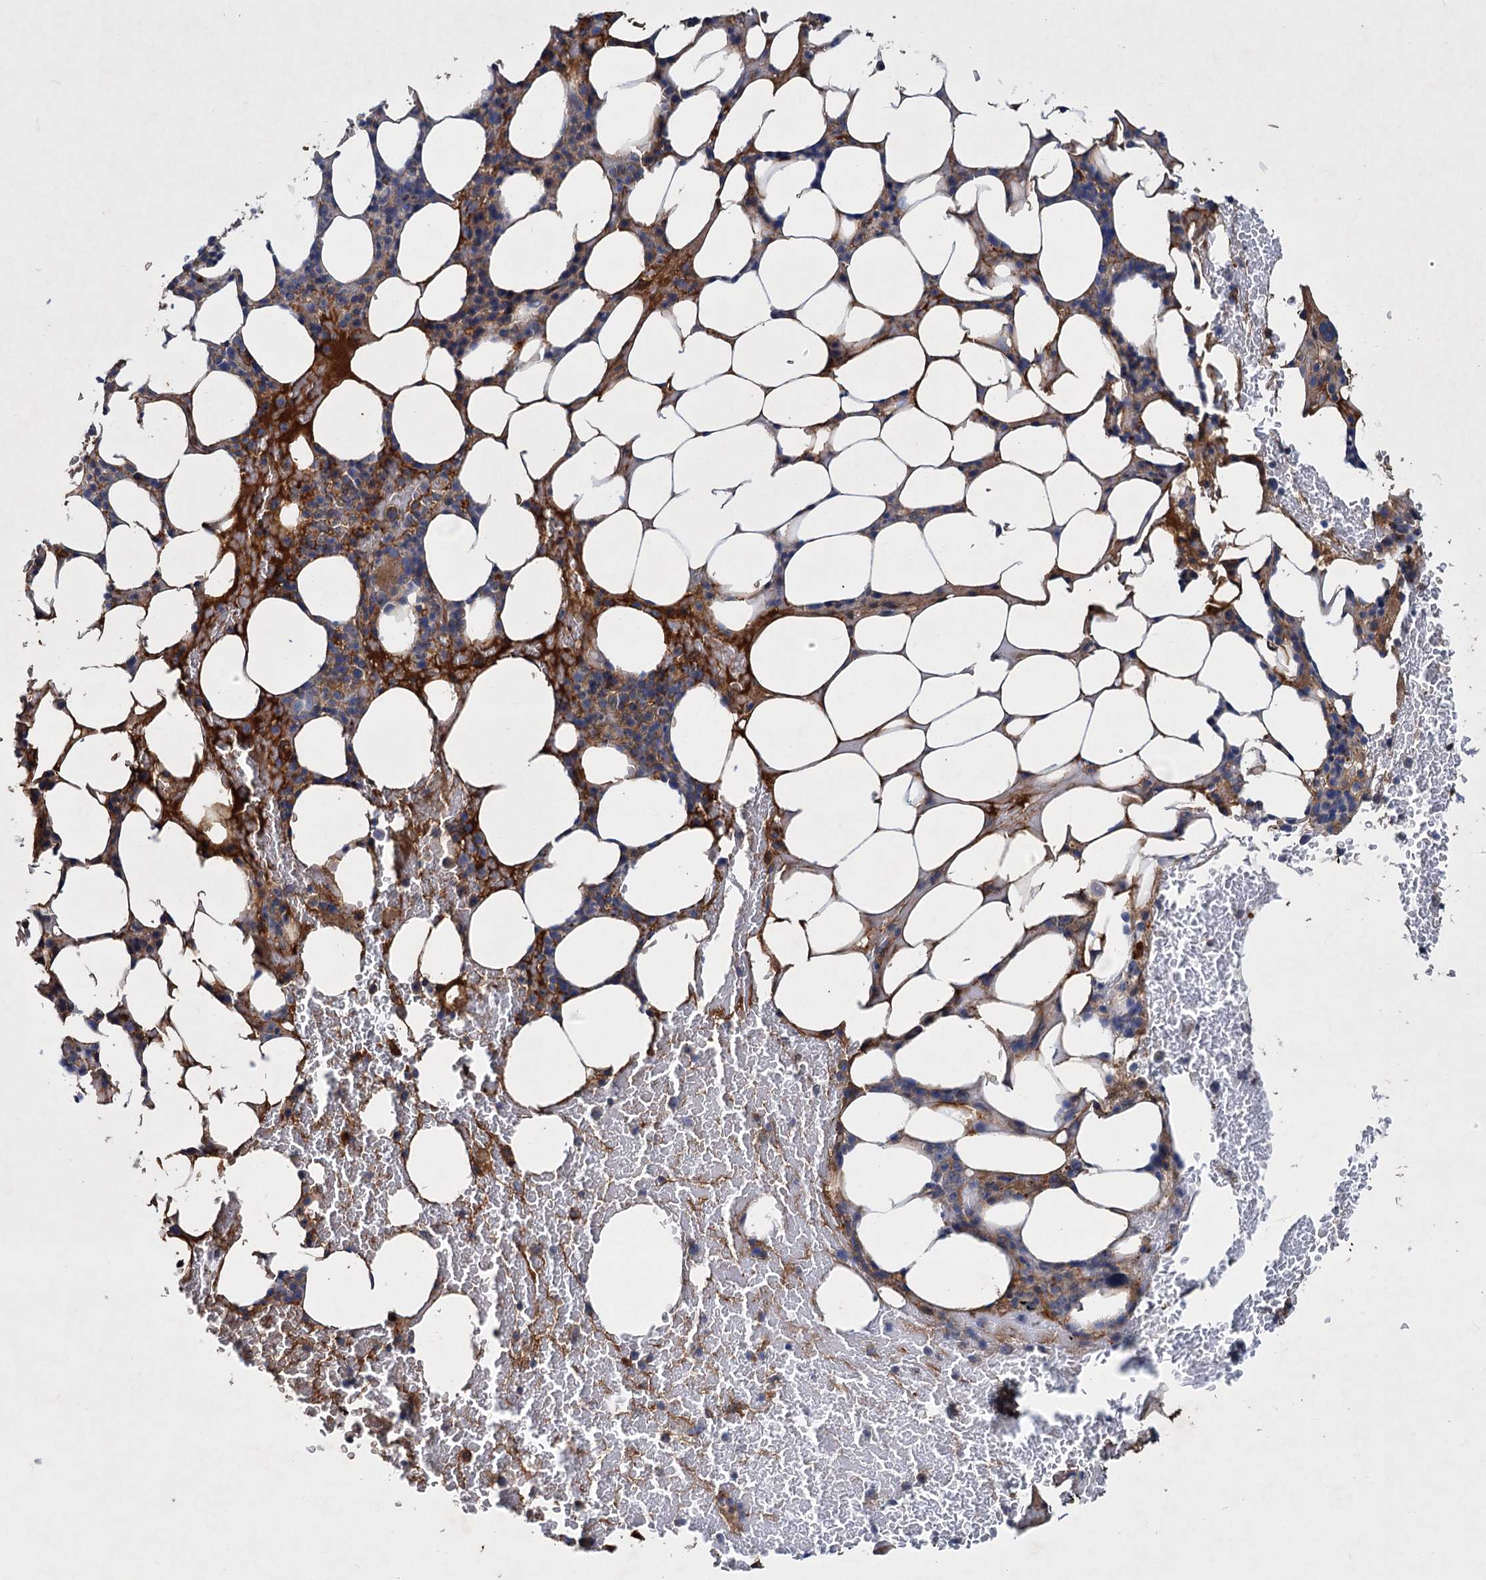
{"staining": {"intensity": "weak", "quantity": "<25%", "location": "cytoplasmic/membranous"}, "tissue": "bone marrow", "cell_type": "Hematopoietic cells", "image_type": "normal", "snomed": [{"axis": "morphology", "description": "Normal tissue, NOS"}, {"axis": "topography", "description": "Bone marrow"}], "caption": "Immunohistochemistry micrograph of normal bone marrow: bone marrow stained with DAB demonstrates no significant protein positivity in hematopoietic cells. The staining was performed using DAB (3,3'-diaminobenzidine) to visualize the protein expression in brown, while the nuclei were stained in blue with hematoxylin (Magnification: 20x).", "gene": "CHRD", "patient": {"sex": "male", "age": 78}}